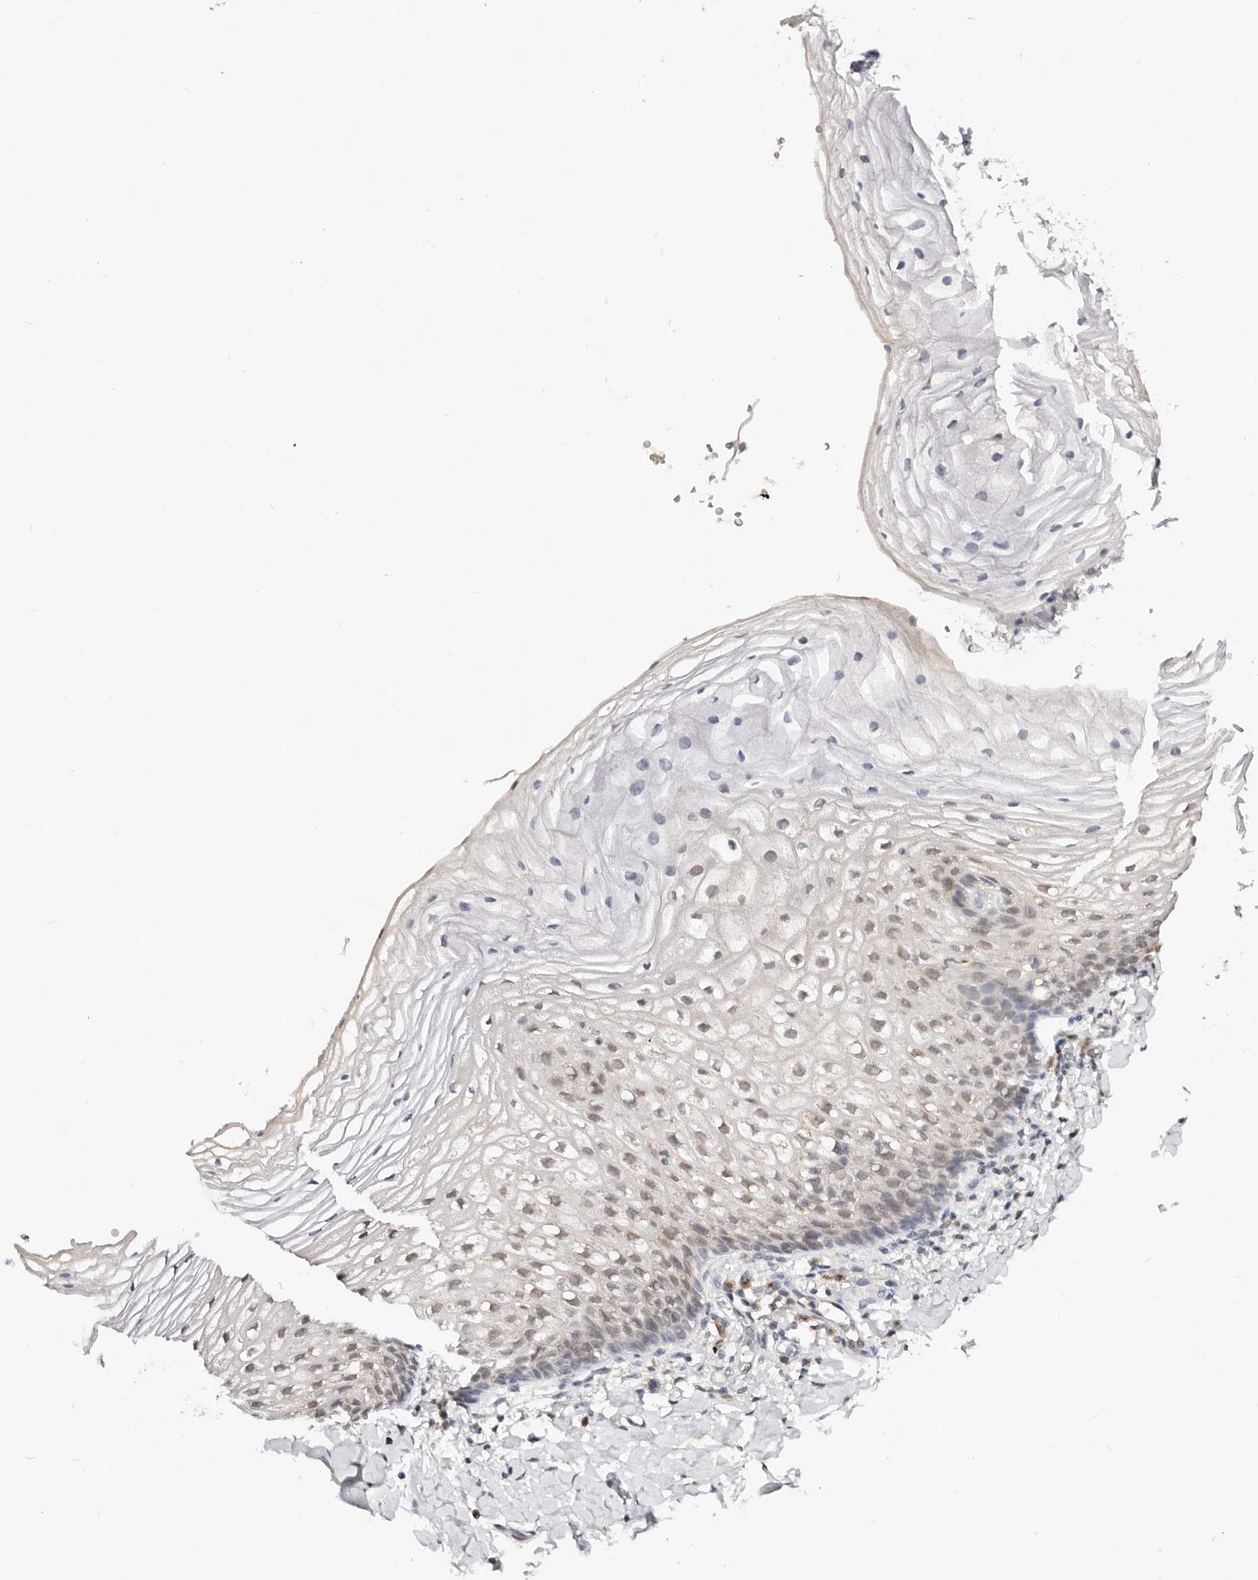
{"staining": {"intensity": "weak", "quantity": "25%-75%", "location": "nuclear"}, "tissue": "vagina", "cell_type": "Squamous epithelial cells", "image_type": "normal", "snomed": [{"axis": "morphology", "description": "Normal tissue, NOS"}, {"axis": "topography", "description": "Vagina"}], "caption": "Weak nuclear protein staining is seen in about 25%-75% of squamous epithelial cells in vagina. (DAB (3,3'-diaminobenzidine) IHC with brightfield microscopy, high magnification).", "gene": "VIPAS39", "patient": {"sex": "female", "age": 60}}